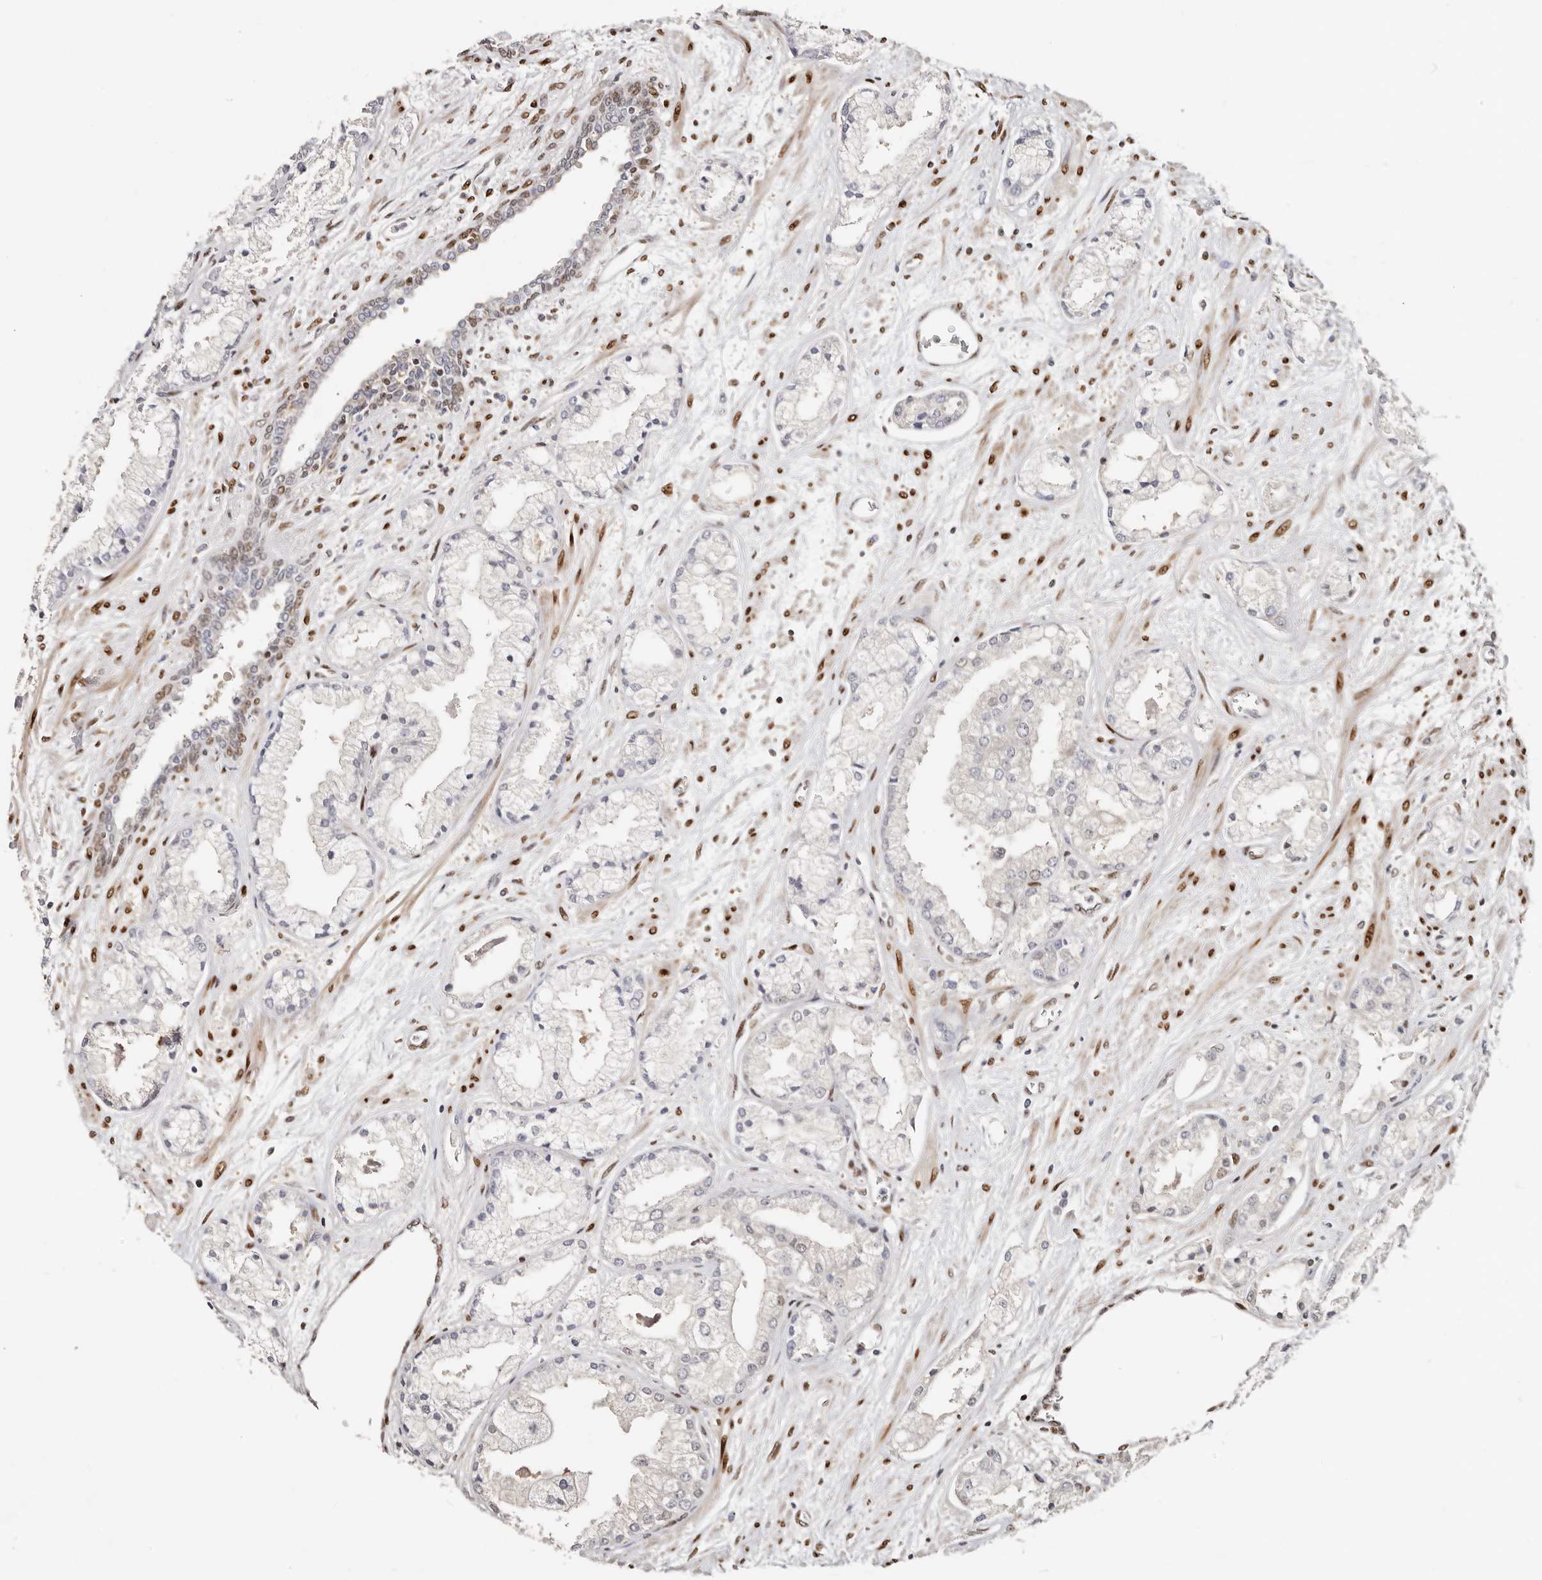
{"staining": {"intensity": "moderate", "quantity": "<25%", "location": "nuclear"}, "tissue": "prostate cancer", "cell_type": "Tumor cells", "image_type": "cancer", "snomed": [{"axis": "morphology", "description": "Adenocarcinoma, High grade"}, {"axis": "topography", "description": "Prostate"}], "caption": "Tumor cells show moderate nuclear positivity in about <25% of cells in prostate cancer.", "gene": "IQGAP3", "patient": {"sex": "male", "age": 50}}